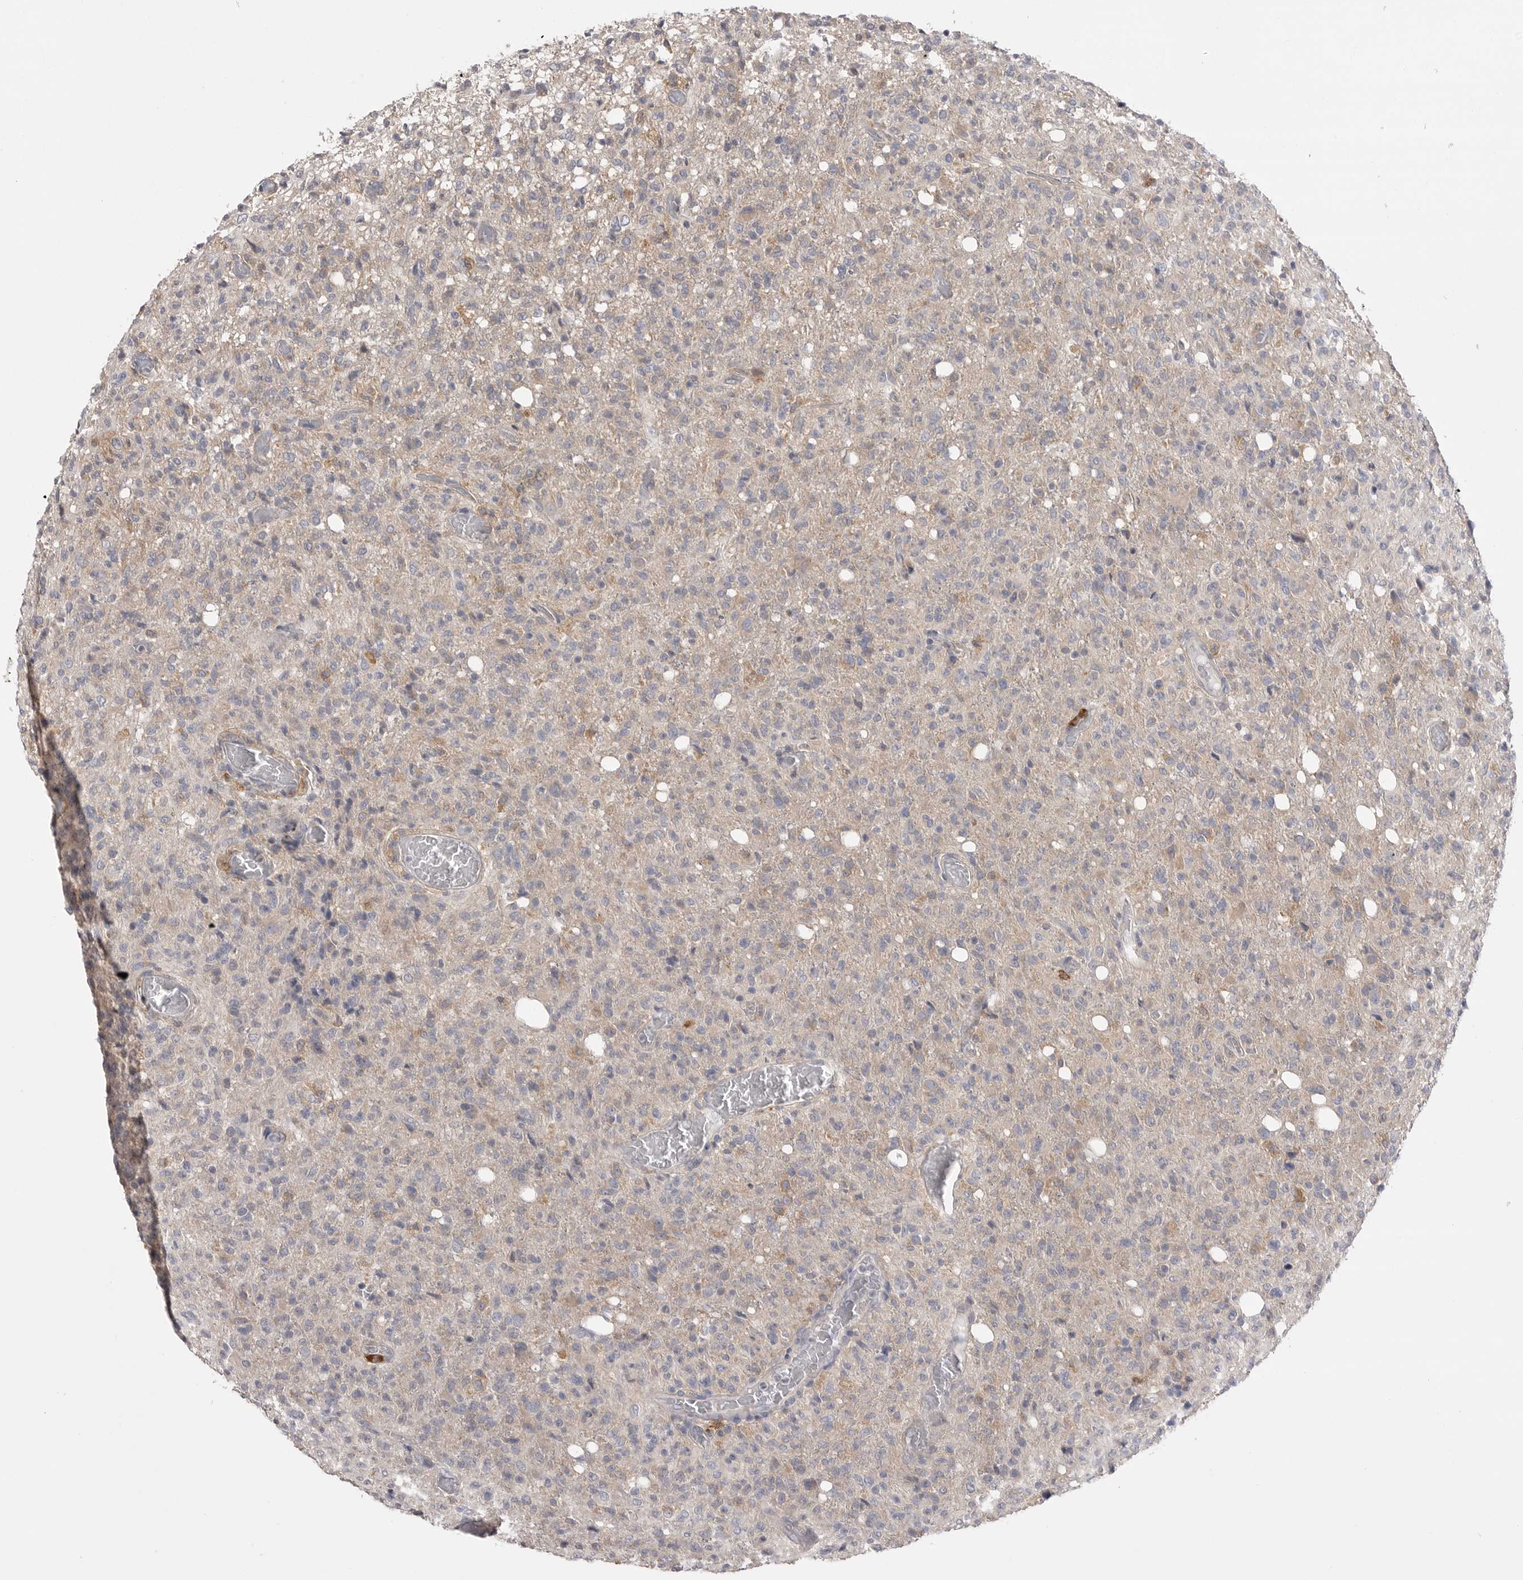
{"staining": {"intensity": "weak", "quantity": "25%-75%", "location": "cytoplasmic/membranous"}, "tissue": "glioma", "cell_type": "Tumor cells", "image_type": "cancer", "snomed": [{"axis": "morphology", "description": "Glioma, malignant, High grade"}, {"axis": "topography", "description": "Brain"}], "caption": "High-power microscopy captured an immunohistochemistry image of glioma, revealing weak cytoplasmic/membranous positivity in approximately 25%-75% of tumor cells.", "gene": "VAC14", "patient": {"sex": "female", "age": 57}}